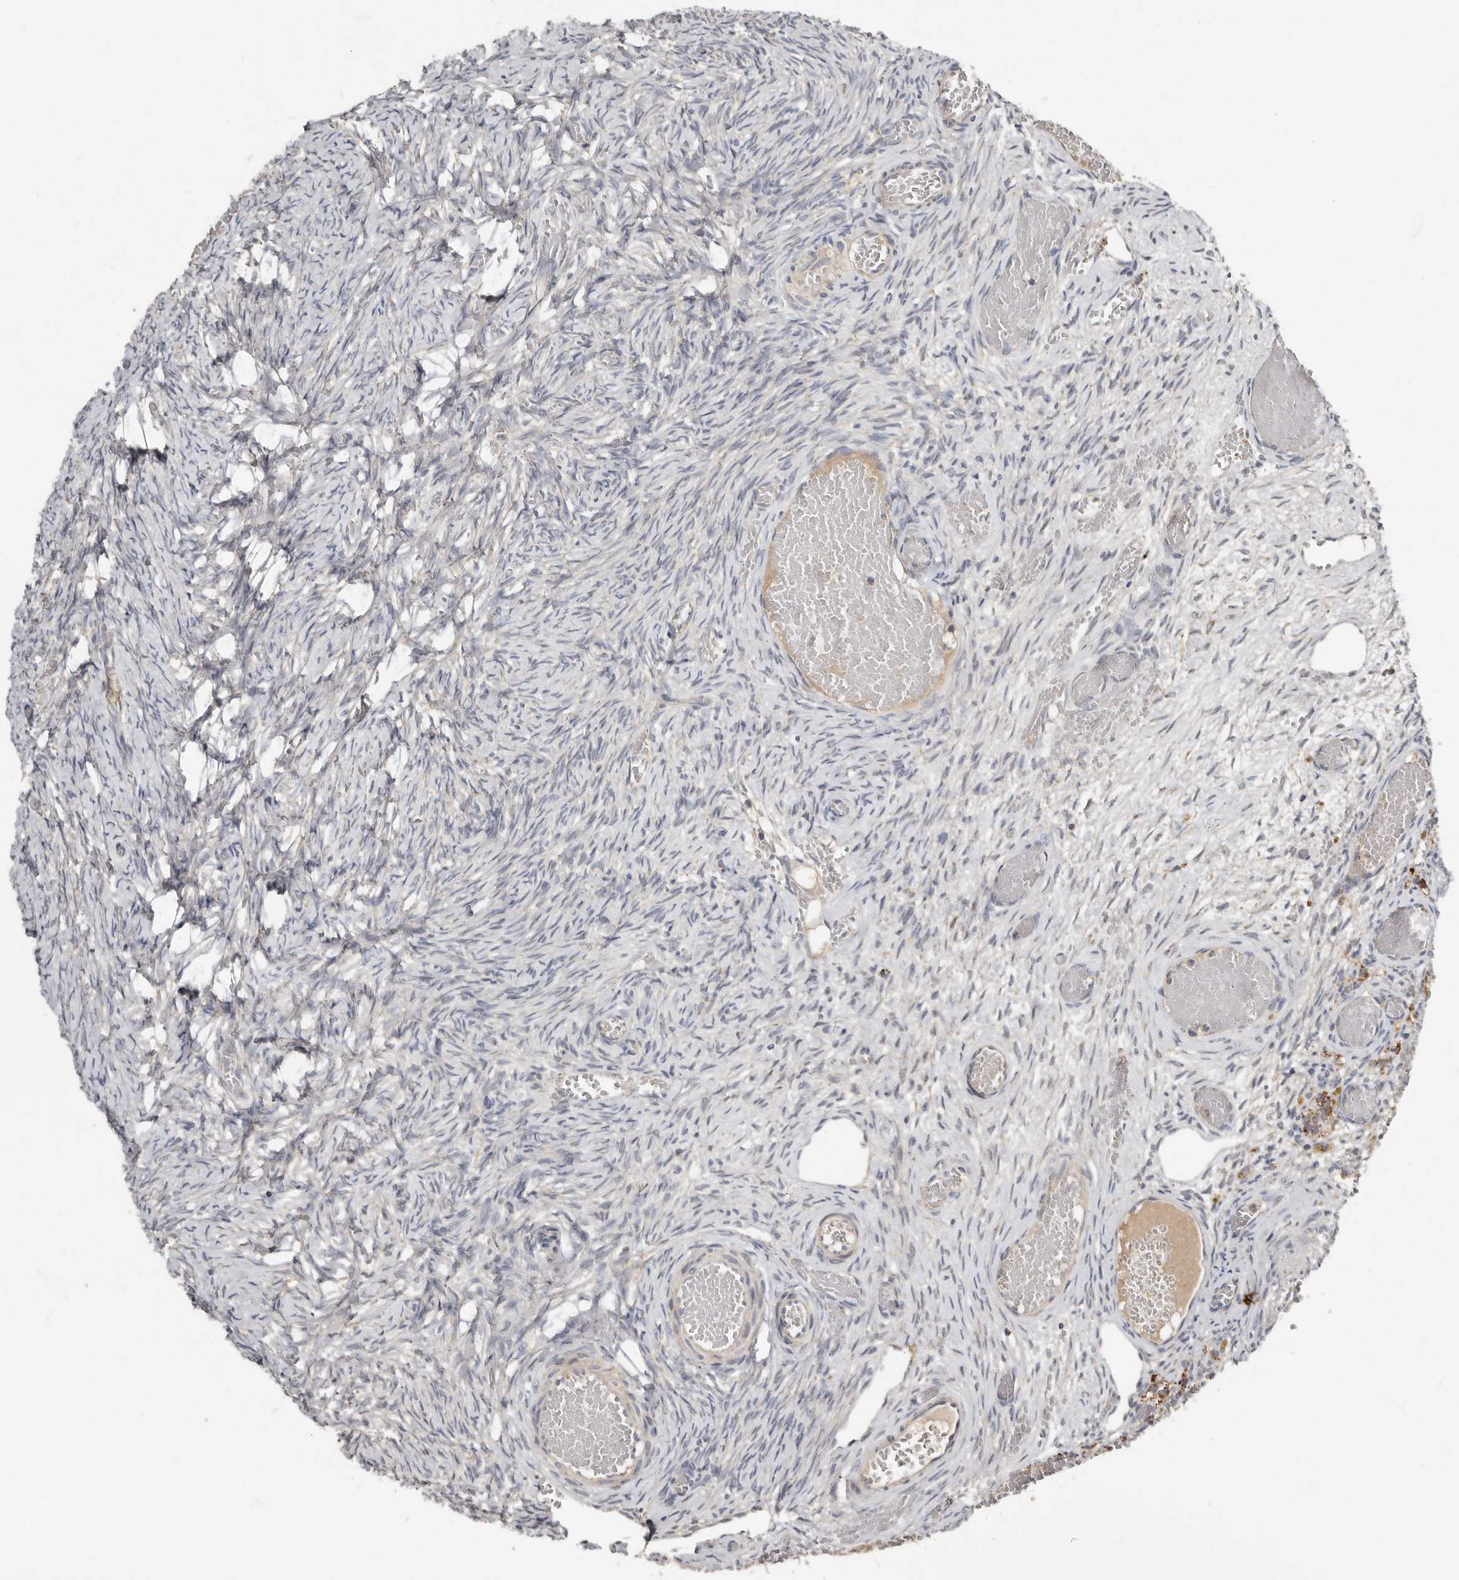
{"staining": {"intensity": "negative", "quantity": "none", "location": "none"}, "tissue": "ovary", "cell_type": "Ovarian stroma cells", "image_type": "normal", "snomed": [{"axis": "morphology", "description": "Adenocarcinoma, NOS"}, {"axis": "topography", "description": "Endometrium"}], "caption": "Photomicrograph shows no protein expression in ovarian stroma cells of unremarkable ovary.", "gene": "KIF26B", "patient": {"sex": "female", "age": 32}}